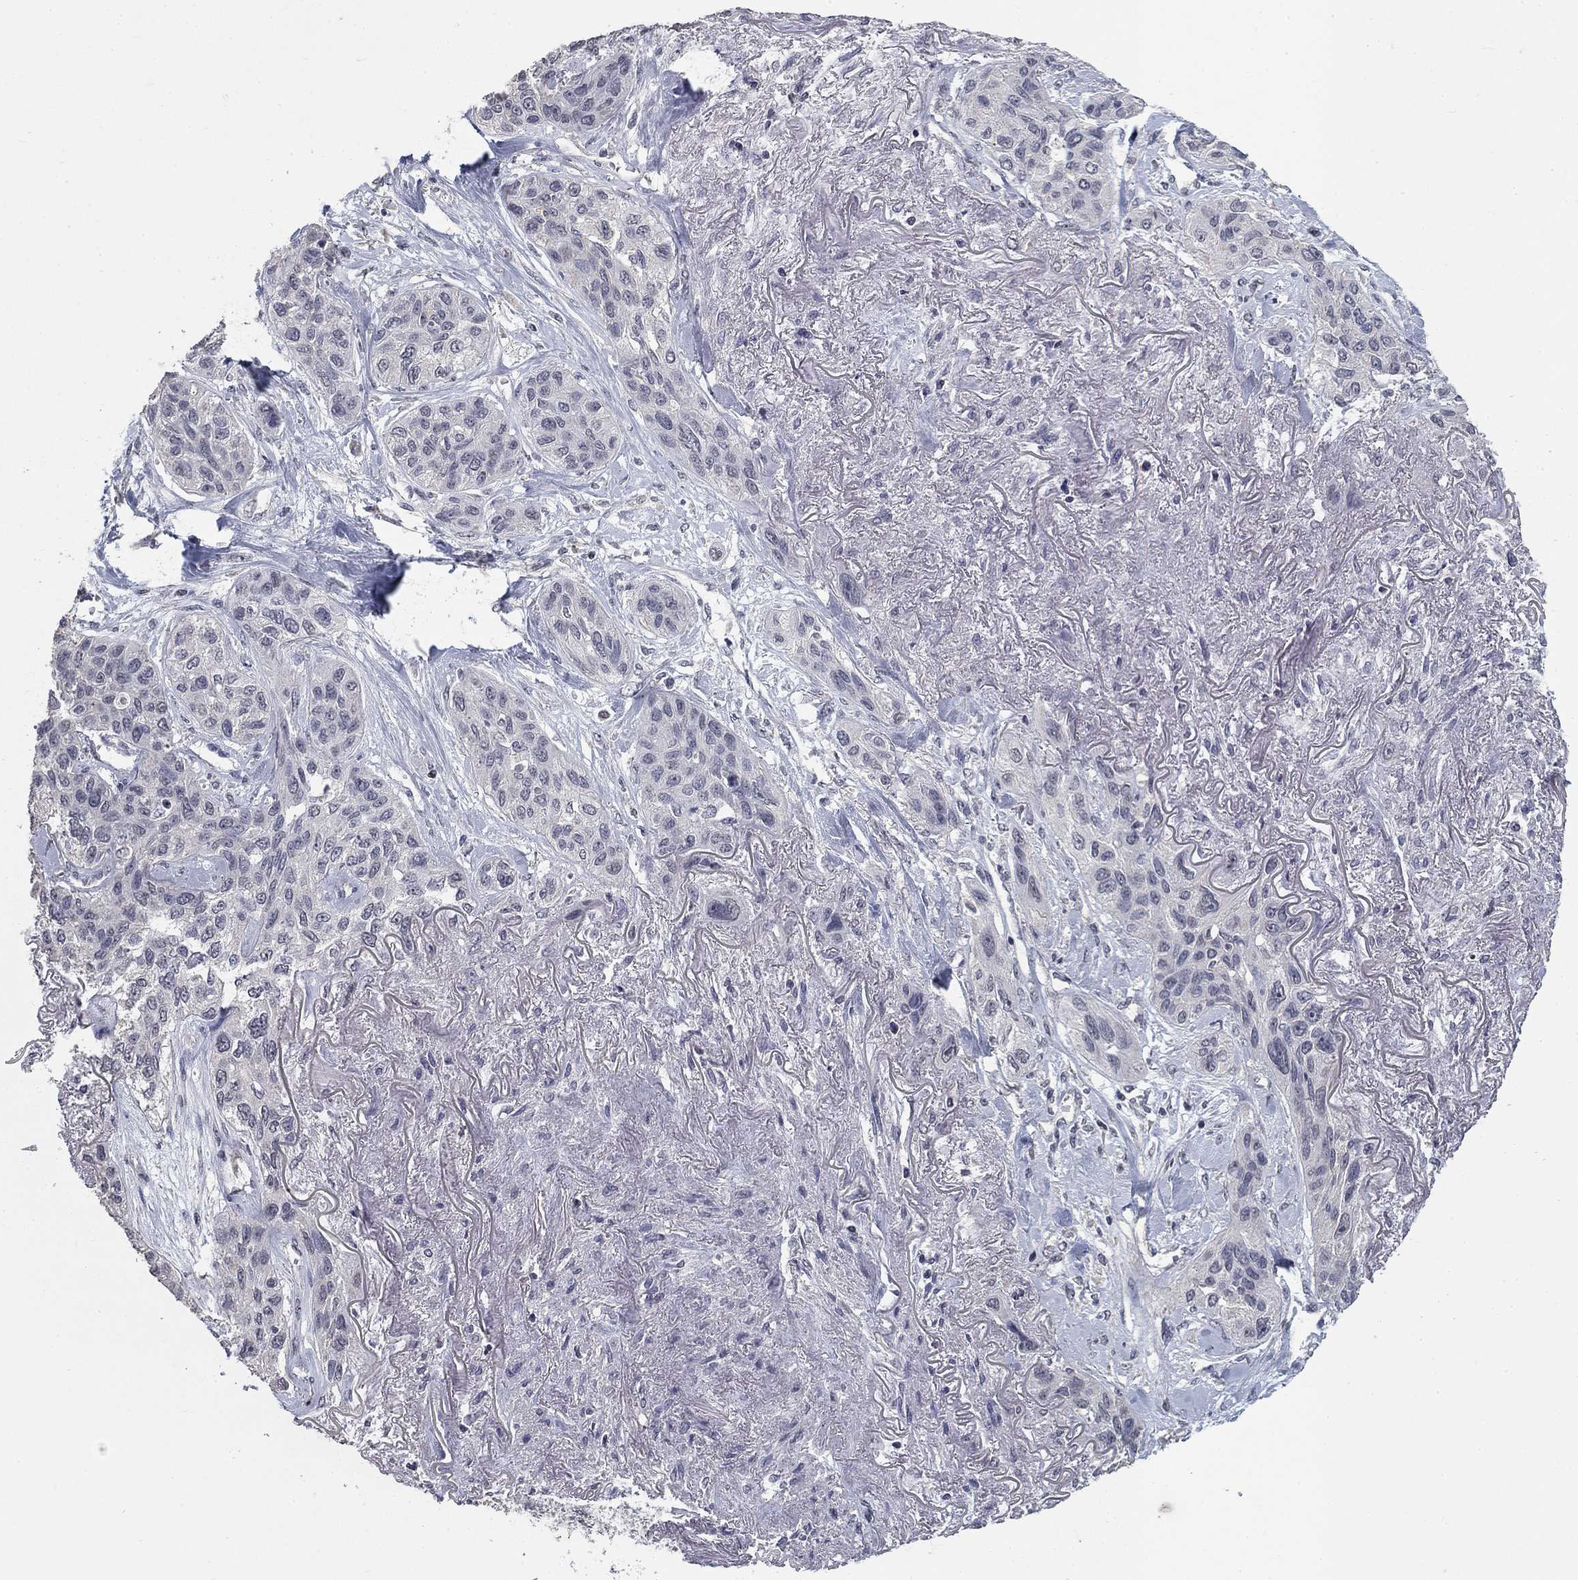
{"staining": {"intensity": "negative", "quantity": "none", "location": "none"}, "tissue": "lung cancer", "cell_type": "Tumor cells", "image_type": "cancer", "snomed": [{"axis": "morphology", "description": "Squamous cell carcinoma, NOS"}, {"axis": "topography", "description": "Lung"}], "caption": "Tumor cells are negative for protein expression in human lung cancer (squamous cell carcinoma). (DAB (3,3'-diaminobenzidine) immunohistochemistry with hematoxylin counter stain).", "gene": "SPATA33", "patient": {"sex": "female", "age": 70}}